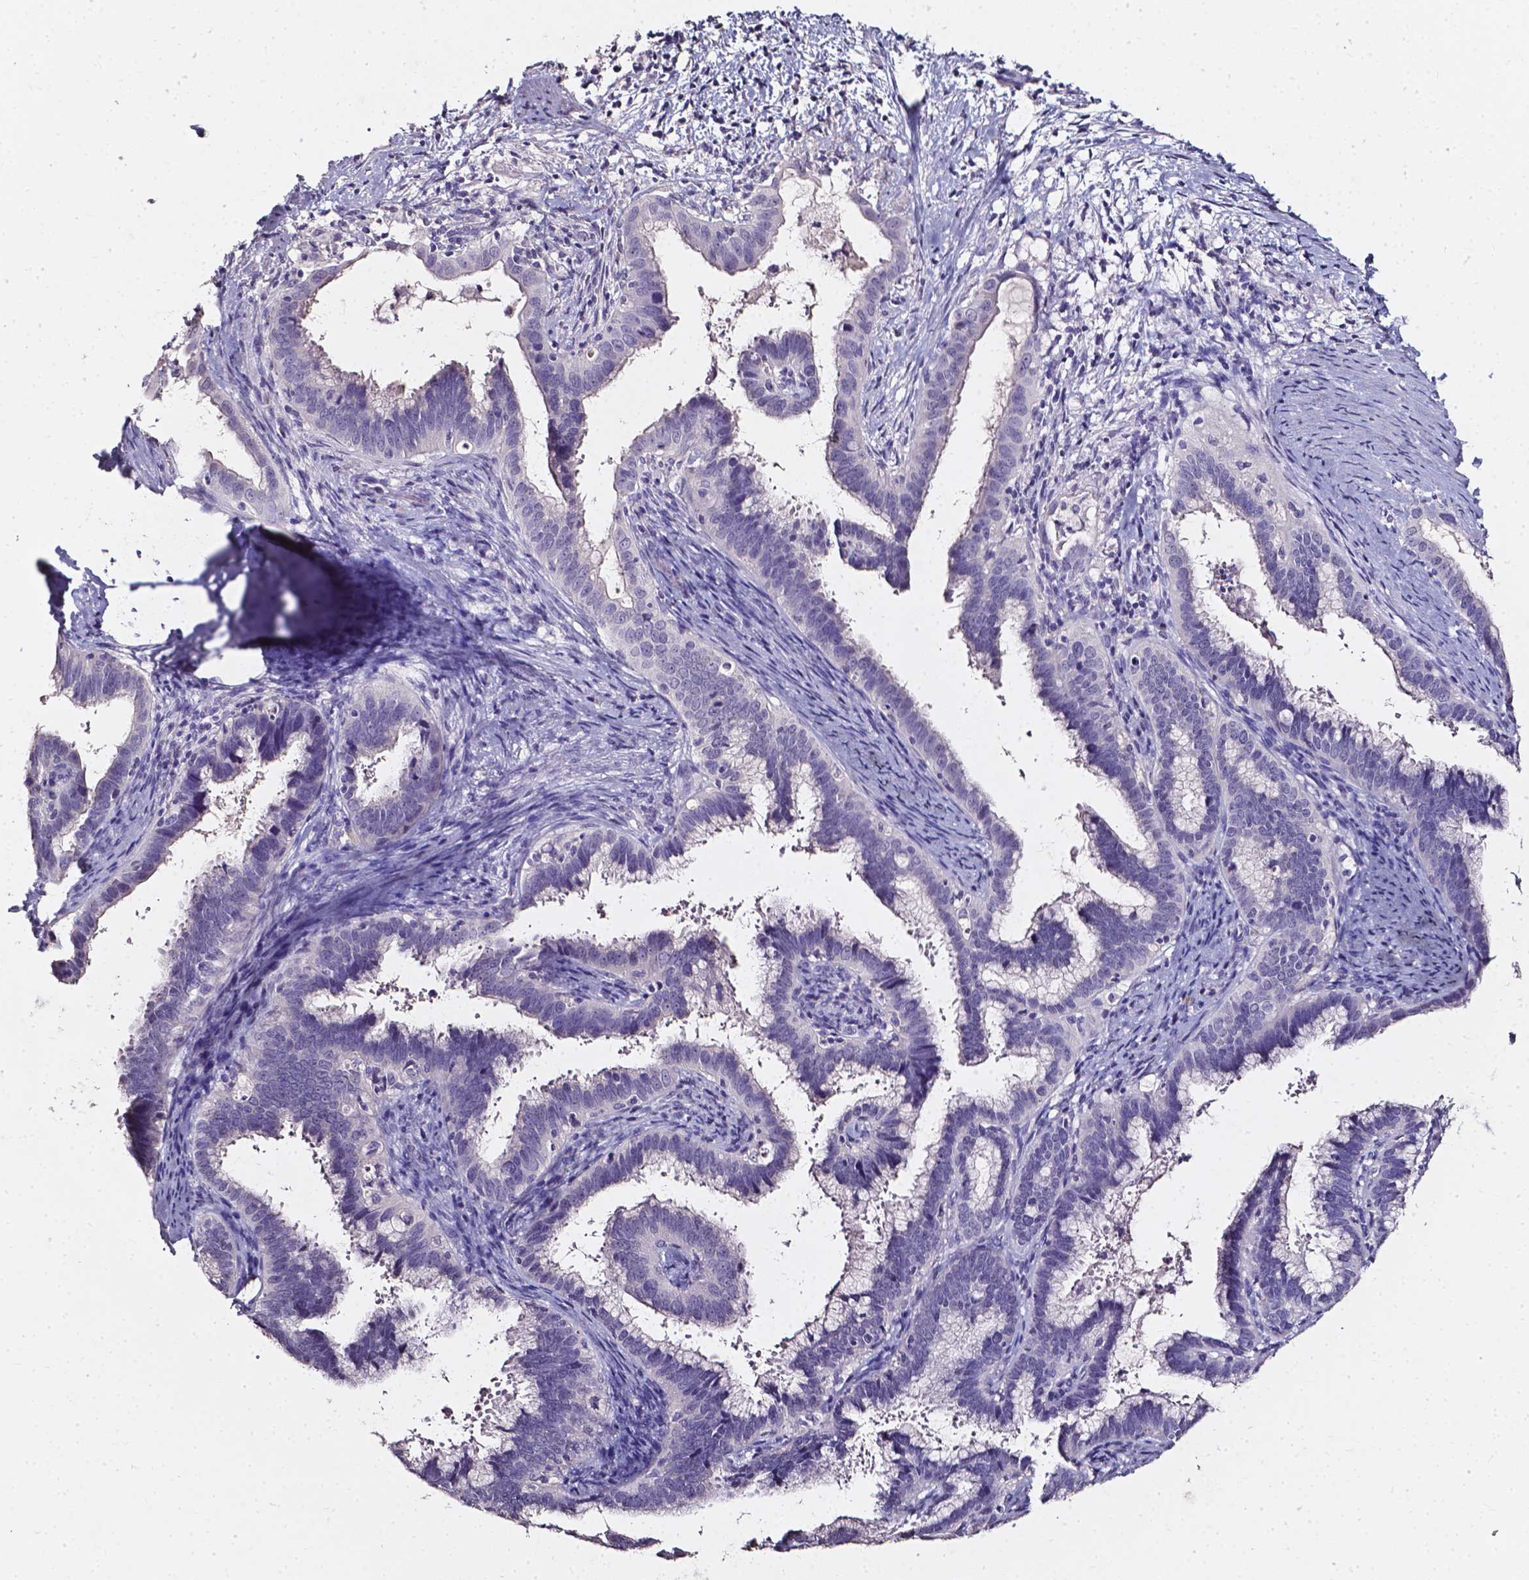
{"staining": {"intensity": "negative", "quantity": "none", "location": "none"}, "tissue": "cervical cancer", "cell_type": "Tumor cells", "image_type": "cancer", "snomed": [{"axis": "morphology", "description": "Adenocarcinoma, NOS"}, {"axis": "topography", "description": "Cervix"}], "caption": "Cervical cancer (adenocarcinoma) was stained to show a protein in brown. There is no significant staining in tumor cells.", "gene": "AKR1B10", "patient": {"sex": "female", "age": 56}}